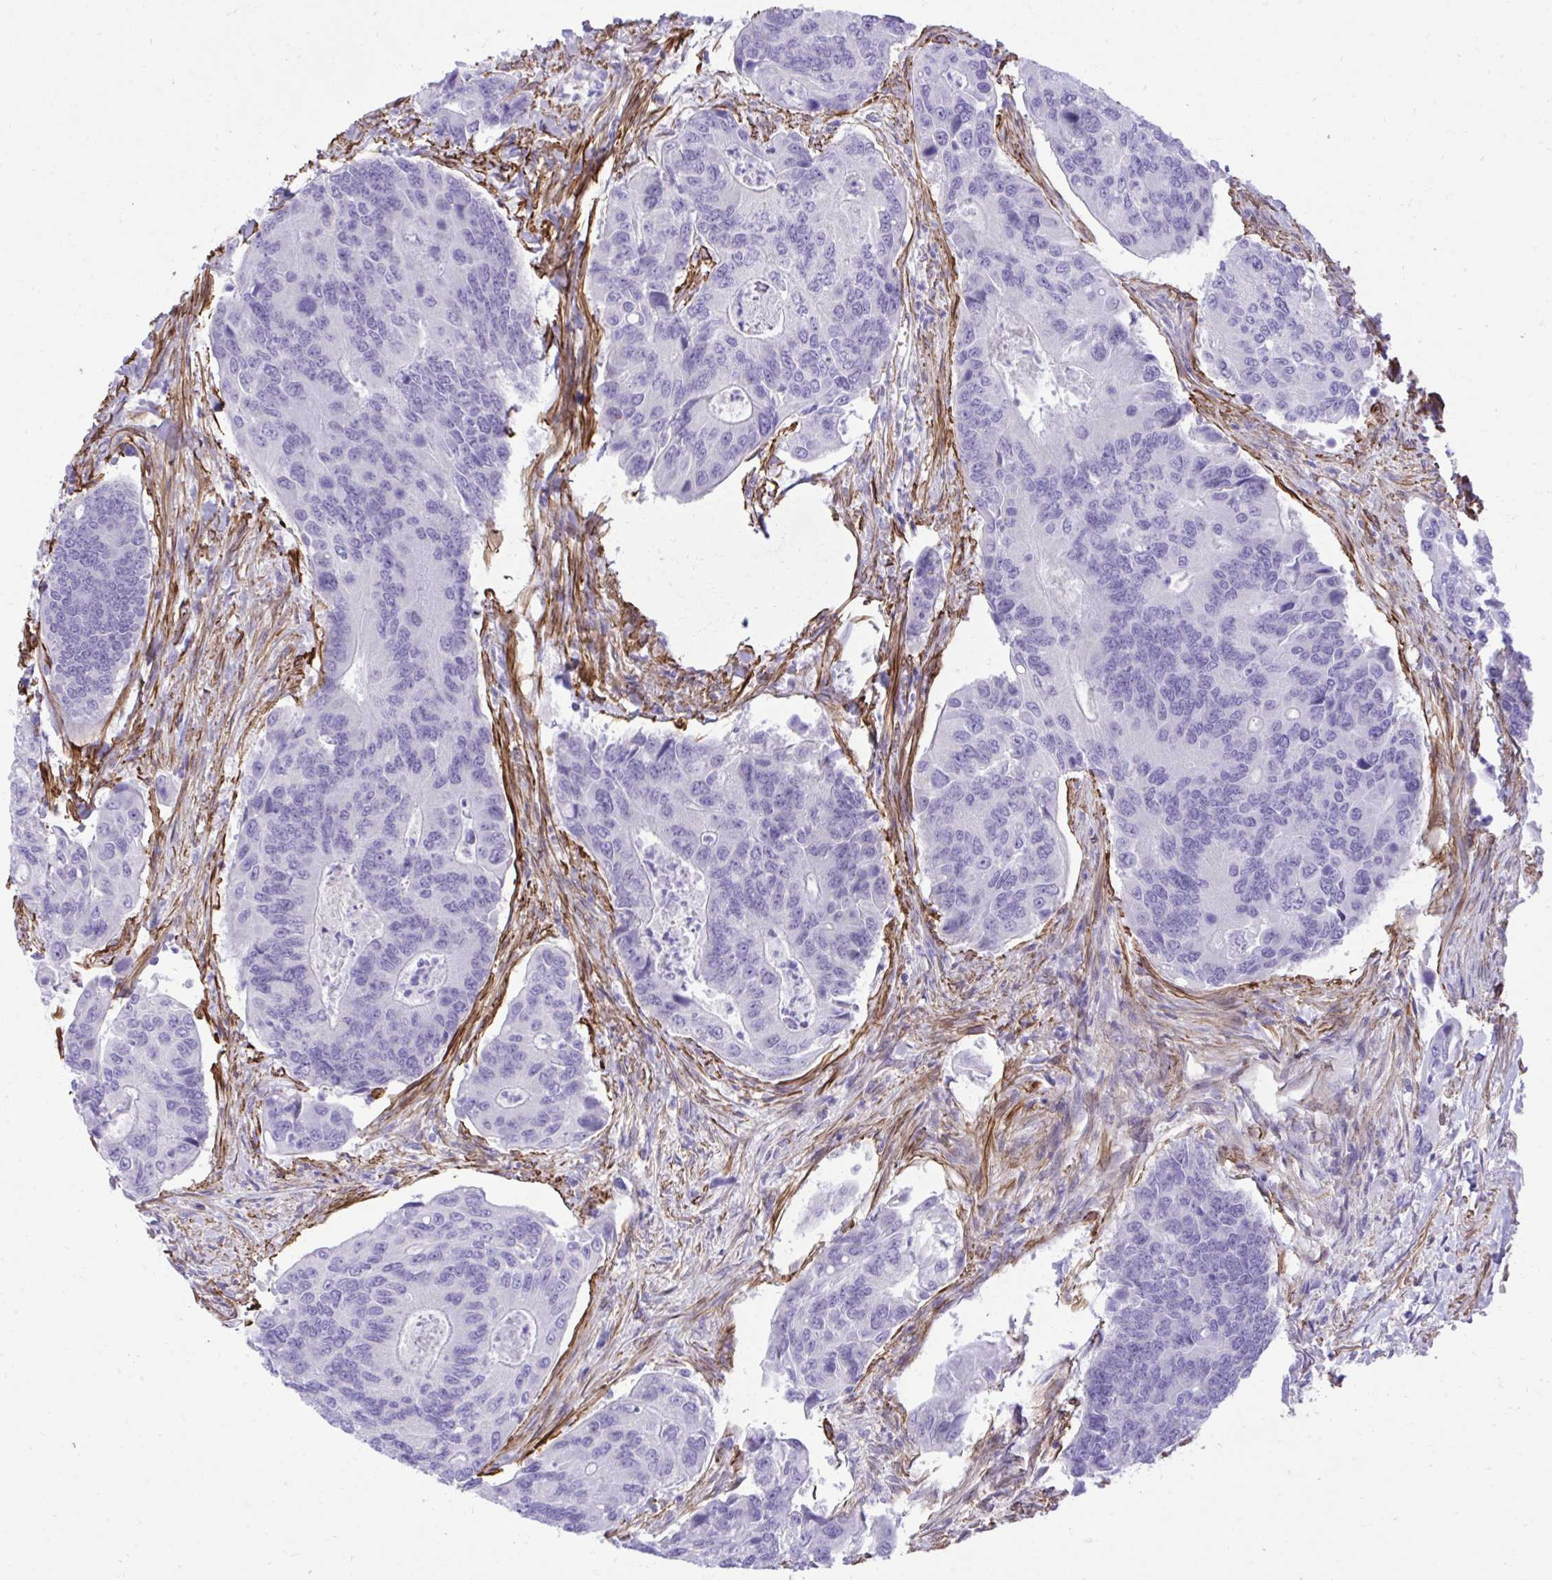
{"staining": {"intensity": "negative", "quantity": "none", "location": "none"}, "tissue": "colorectal cancer", "cell_type": "Tumor cells", "image_type": "cancer", "snomed": [{"axis": "morphology", "description": "Adenocarcinoma, NOS"}, {"axis": "topography", "description": "Colon"}], "caption": "There is no significant expression in tumor cells of colorectal adenocarcinoma.", "gene": "PITPNM3", "patient": {"sex": "female", "age": 67}}